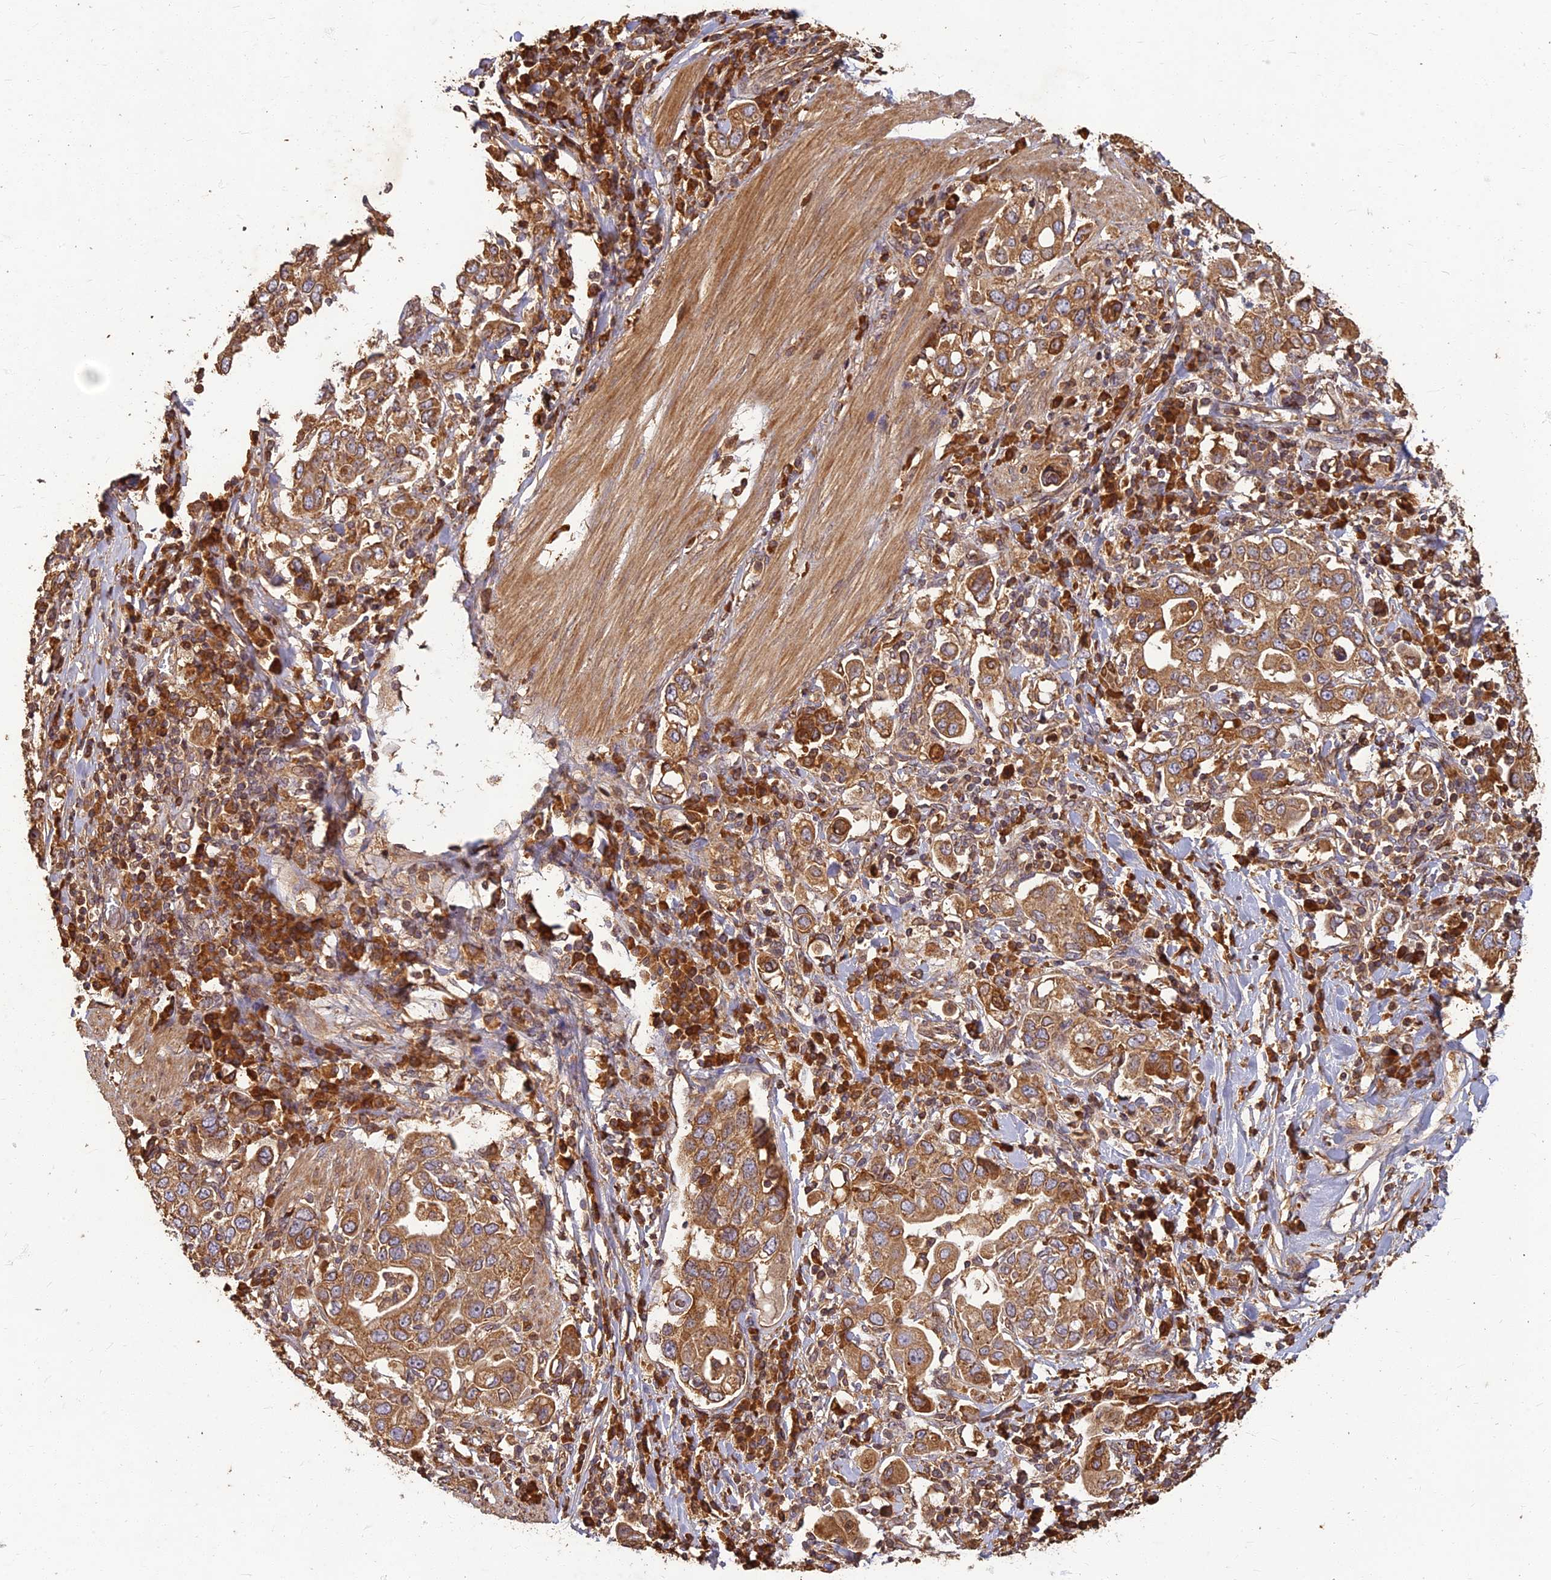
{"staining": {"intensity": "moderate", "quantity": ">75%", "location": "cytoplasmic/membranous"}, "tissue": "stomach cancer", "cell_type": "Tumor cells", "image_type": "cancer", "snomed": [{"axis": "morphology", "description": "Adenocarcinoma, NOS"}, {"axis": "topography", "description": "Stomach, upper"}], "caption": "Tumor cells exhibit medium levels of moderate cytoplasmic/membranous staining in about >75% of cells in adenocarcinoma (stomach). (DAB = brown stain, brightfield microscopy at high magnification).", "gene": "CORO1C", "patient": {"sex": "male", "age": 62}}